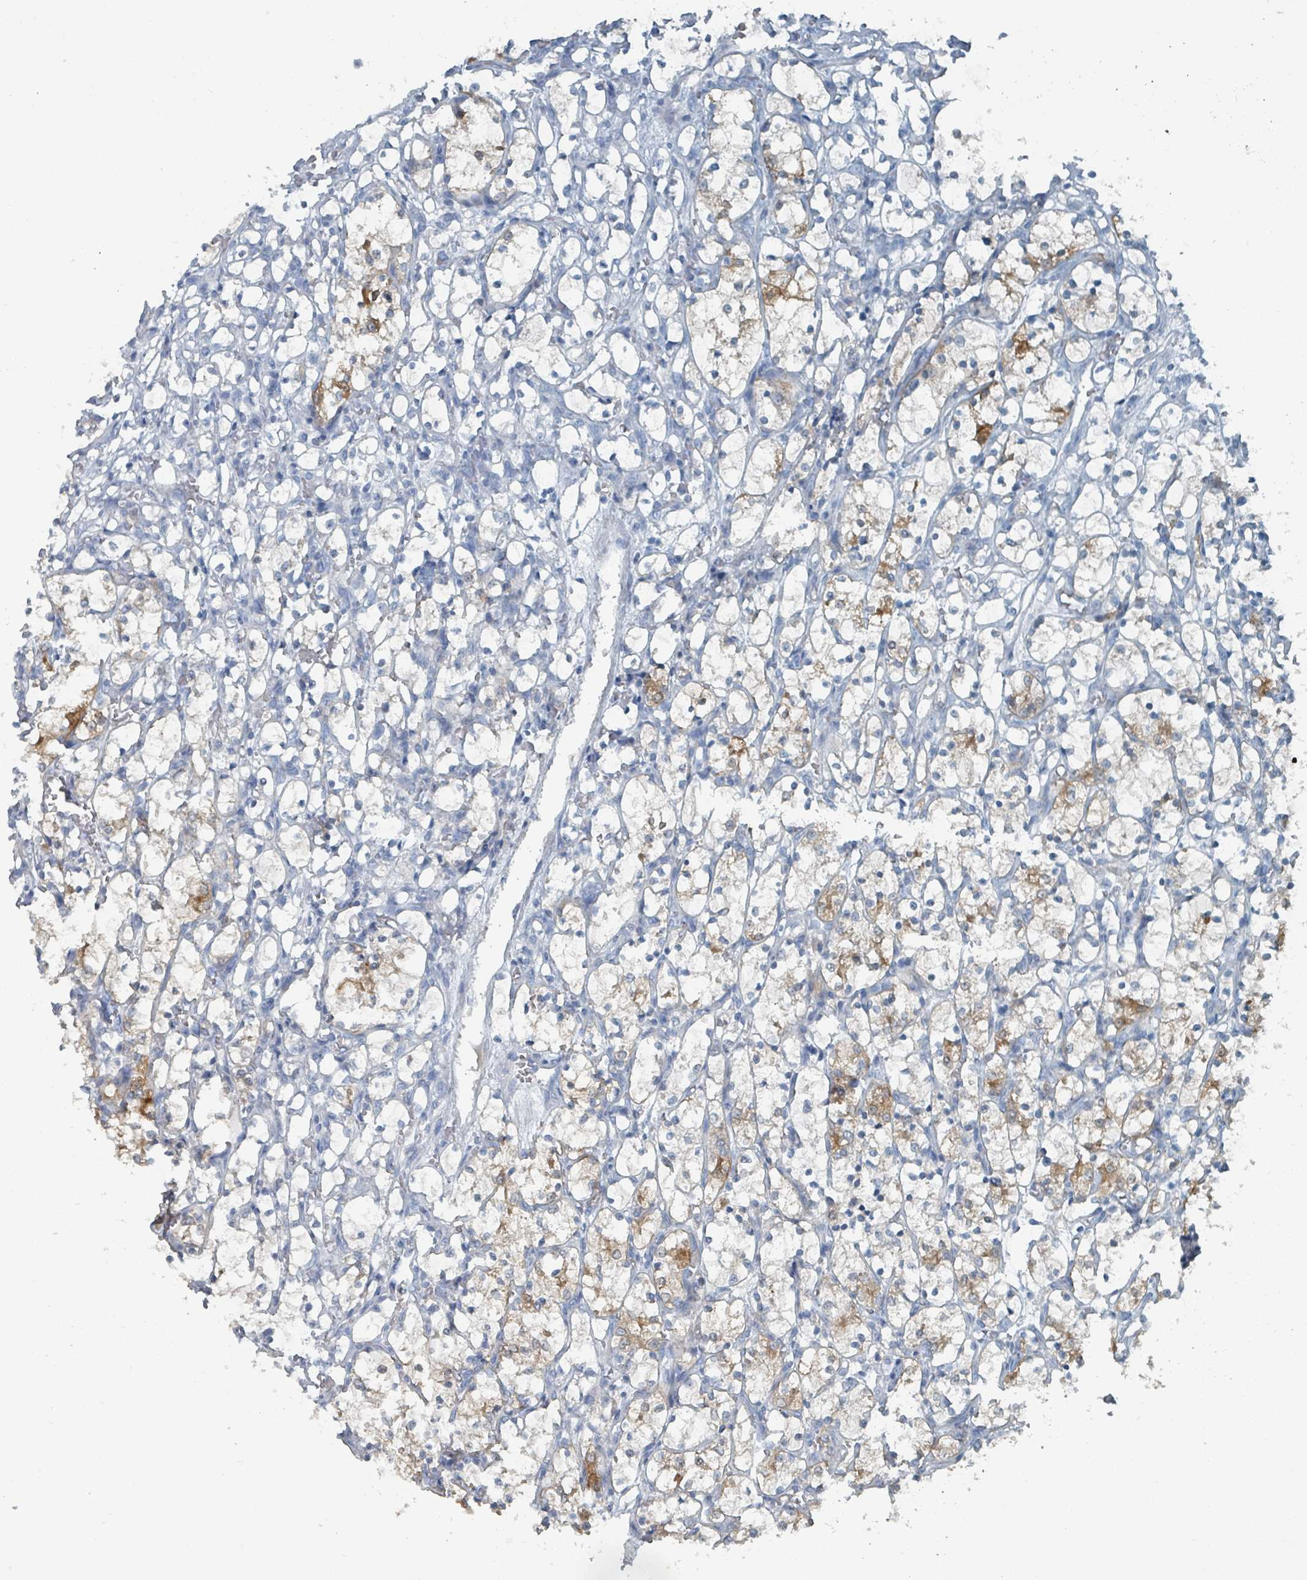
{"staining": {"intensity": "moderate", "quantity": "<25%", "location": "cytoplasmic/membranous"}, "tissue": "renal cancer", "cell_type": "Tumor cells", "image_type": "cancer", "snomed": [{"axis": "morphology", "description": "Adenocarcinoma, NOS"}, {"axis": "topography", "description": "Kidney"}], "caption": "Moderate cytoplasmic/membranous protein positivity is present in about <25% of tumor cells in renal adenocarcinoma.", "gene": "GAMT", "patient": {"sex": "female", "age": 69}}